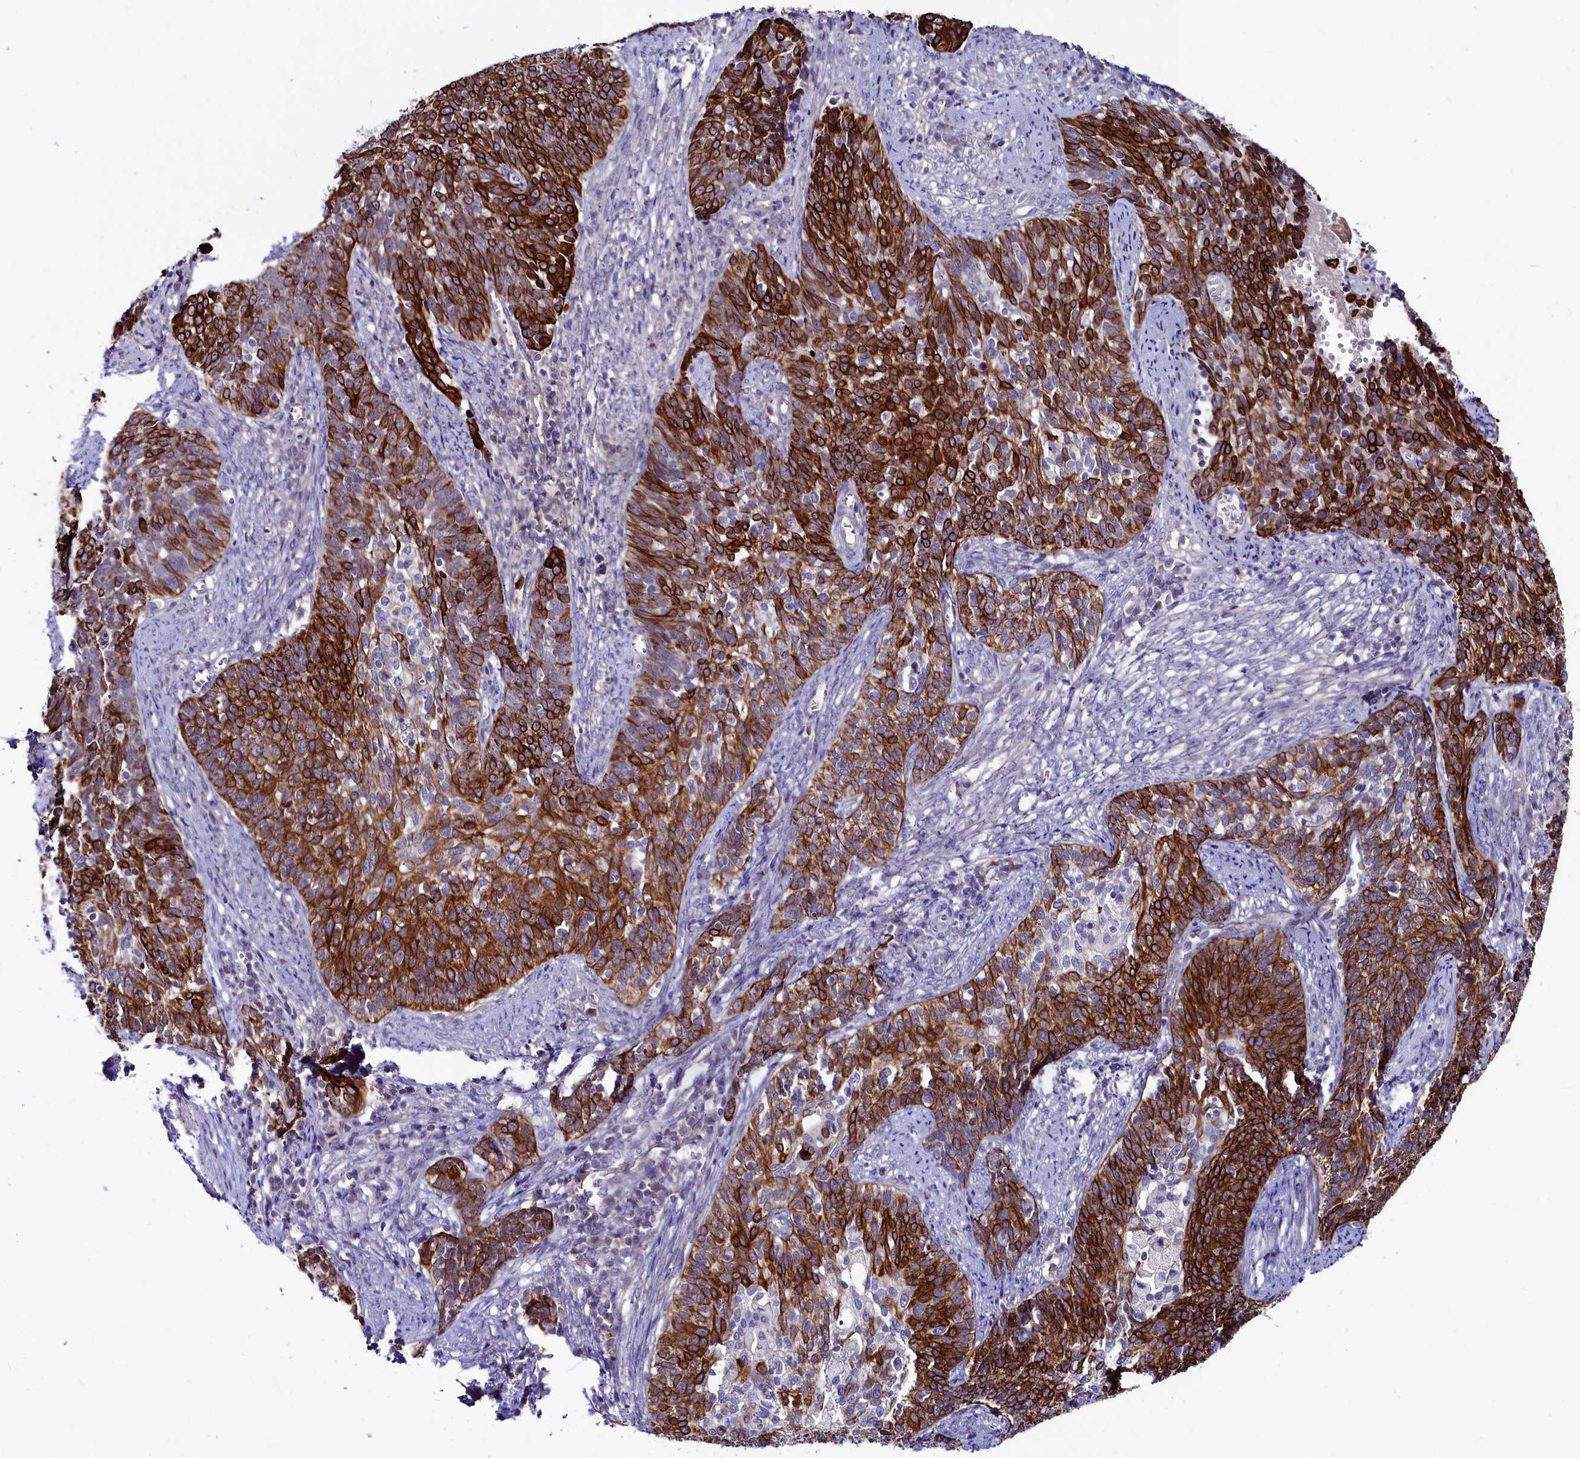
{"staining": {"intensity": "strong", "quantity": ">75%", "location": "cytoplasmic/membranous"}, "tissue": "cervical cancer", "cell_type": "Tumor cells", "image_type": "cancer", "snomed": [{"axis": "morphology", "description": "Squamous cell carcinoma, NOS"}, {"axis": "topography", "description": "Cervix"}], "caption": "Human cervical squamous cell carcinoma stained with a brown dye reveals strong cytoplasmic/membranous positive staining in approximately >75% of tumor cells.", "gene": "ASTE1", "patient": {"sex": "female", "age": 39}}